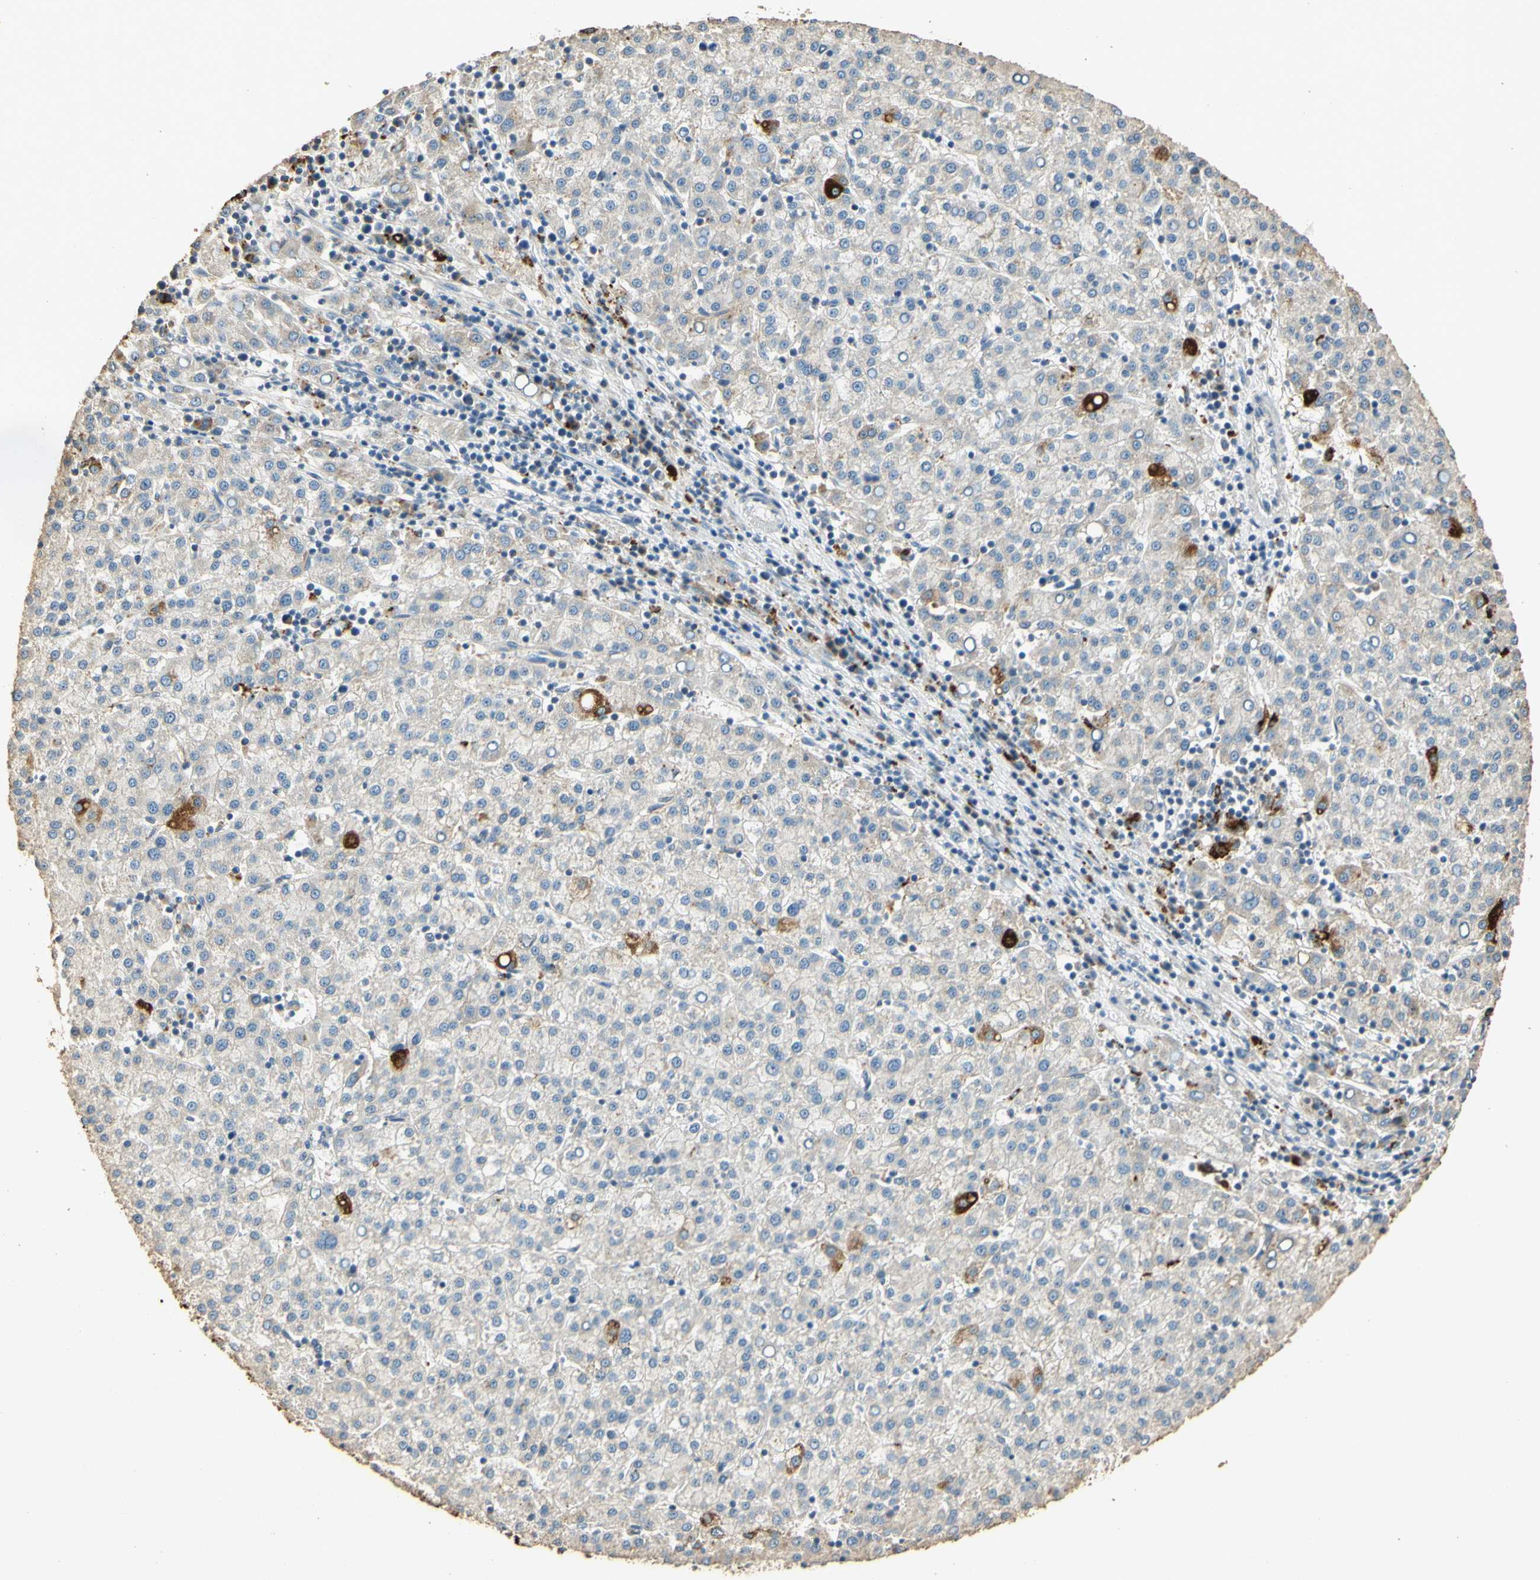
{"staining": {"intensity": "negative", "quantity": "none", "location": "none"}, "tissue": "liver cancer", "cell_type": "Tumor cells", "image_type": "cancer", "snomed": [{"axis": "morphology", "description": "Carcinoma, Hepatocellular, NOS"}, {"axis": "topography", "description": "Liver"}], "caption": "This is a histopathology image of IHC staining of liver cancer (hepatocellular carcinoma), which shows no expression in tumor cells.", "gene": "ARHGEF17", "patient": {"sex": "female", "age": 58}}